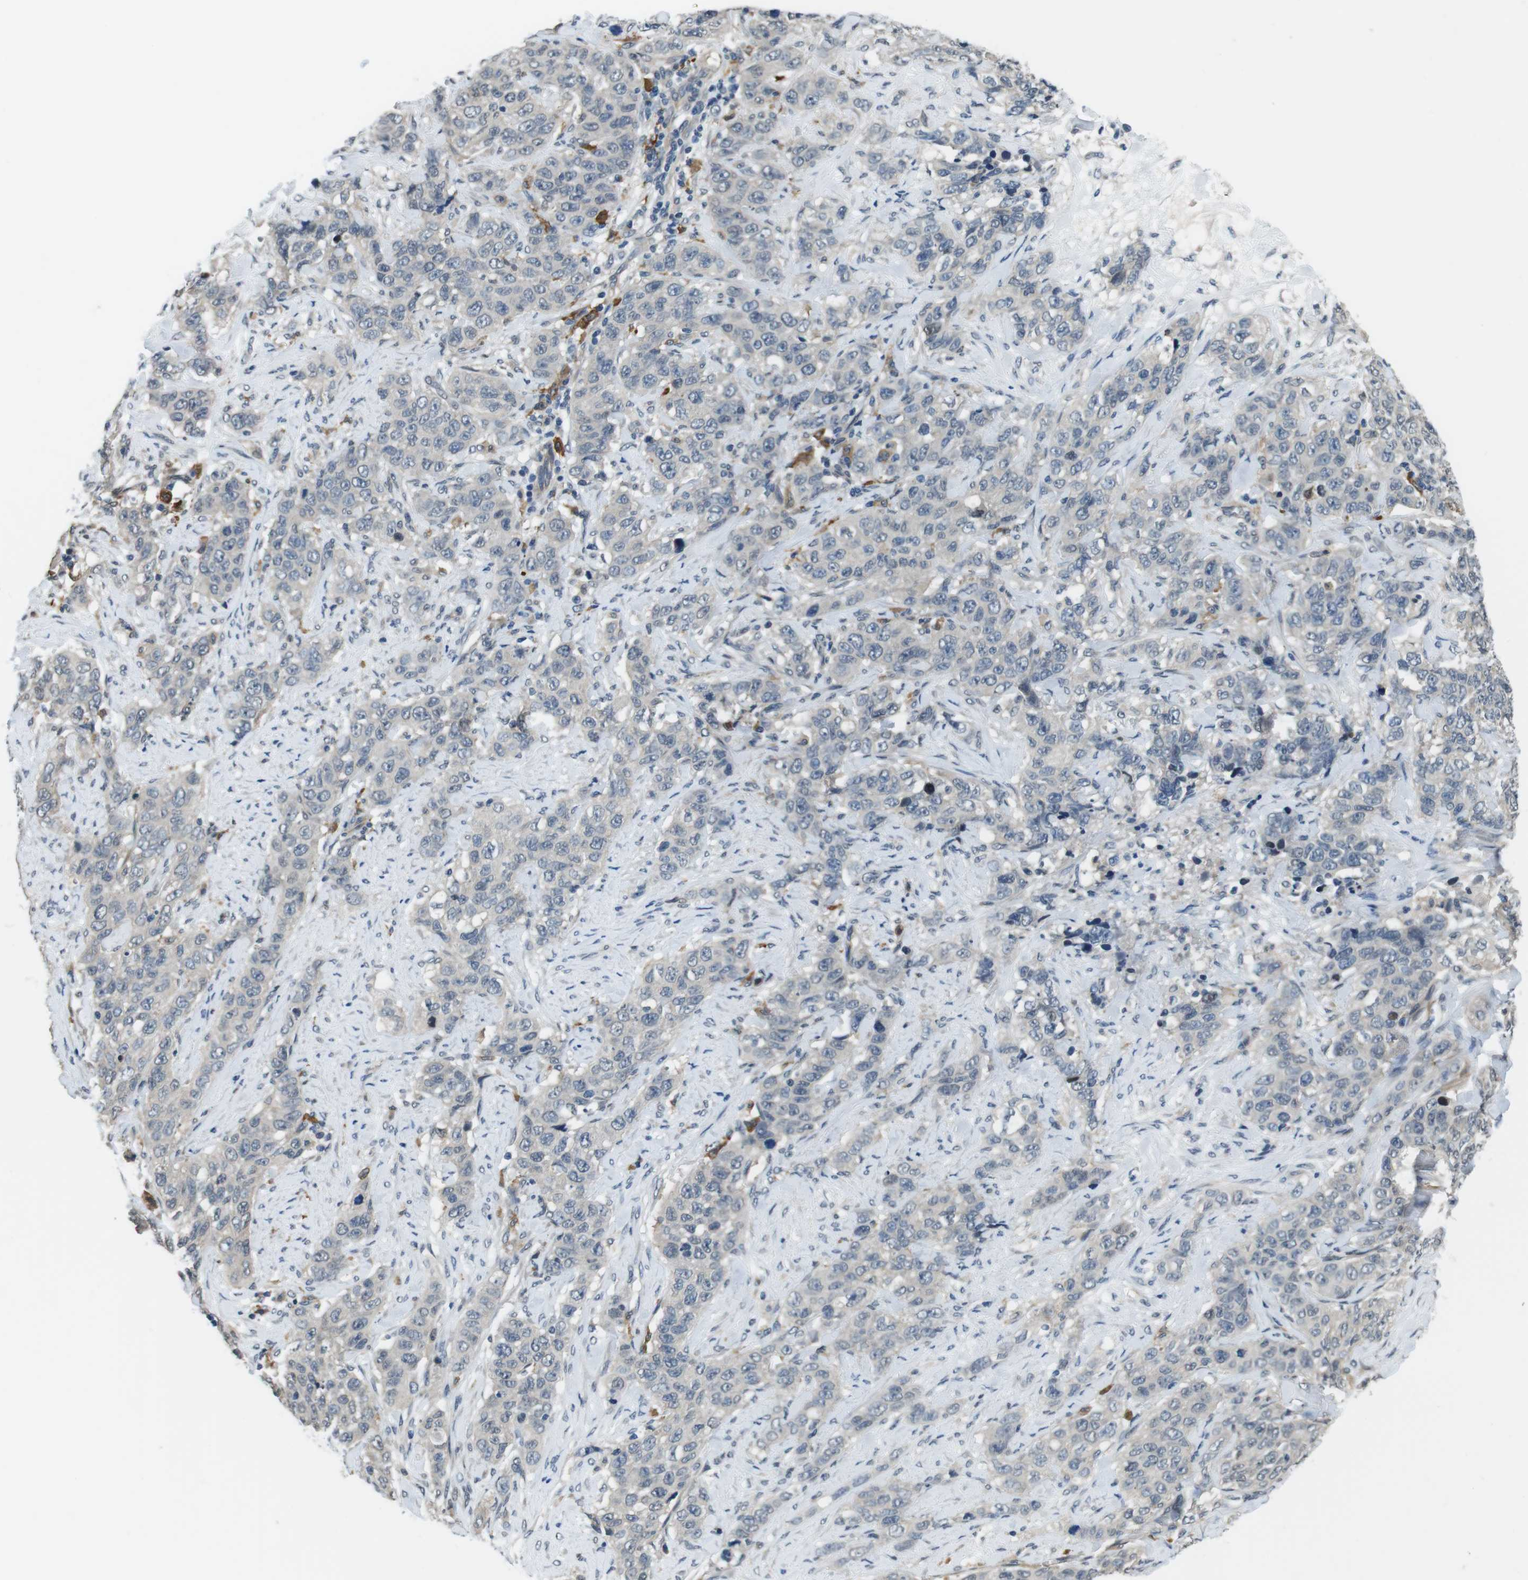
{"staining": {"intensity": "negative", "quantity": "none", "location": "none"}, "tissue": "stomach cancer", "cell_type": "Tumor cells", "image_type": "cancer", "snomed": [{"axis": "morphology", "description": "Adenocarcinoma, NOS"}, {"axis": "topography", "description": "Stomach"}], "caption": "Stomach adenocarcinoma was stained to show a protein in brown. There is no significant staining in tumor cells. The staining is performed using DAB brown chromogen with nuclei counter-stained in using hematoxylin.", "gene": "CD163L1", "patient": {"sex": "male", "age": 48}}